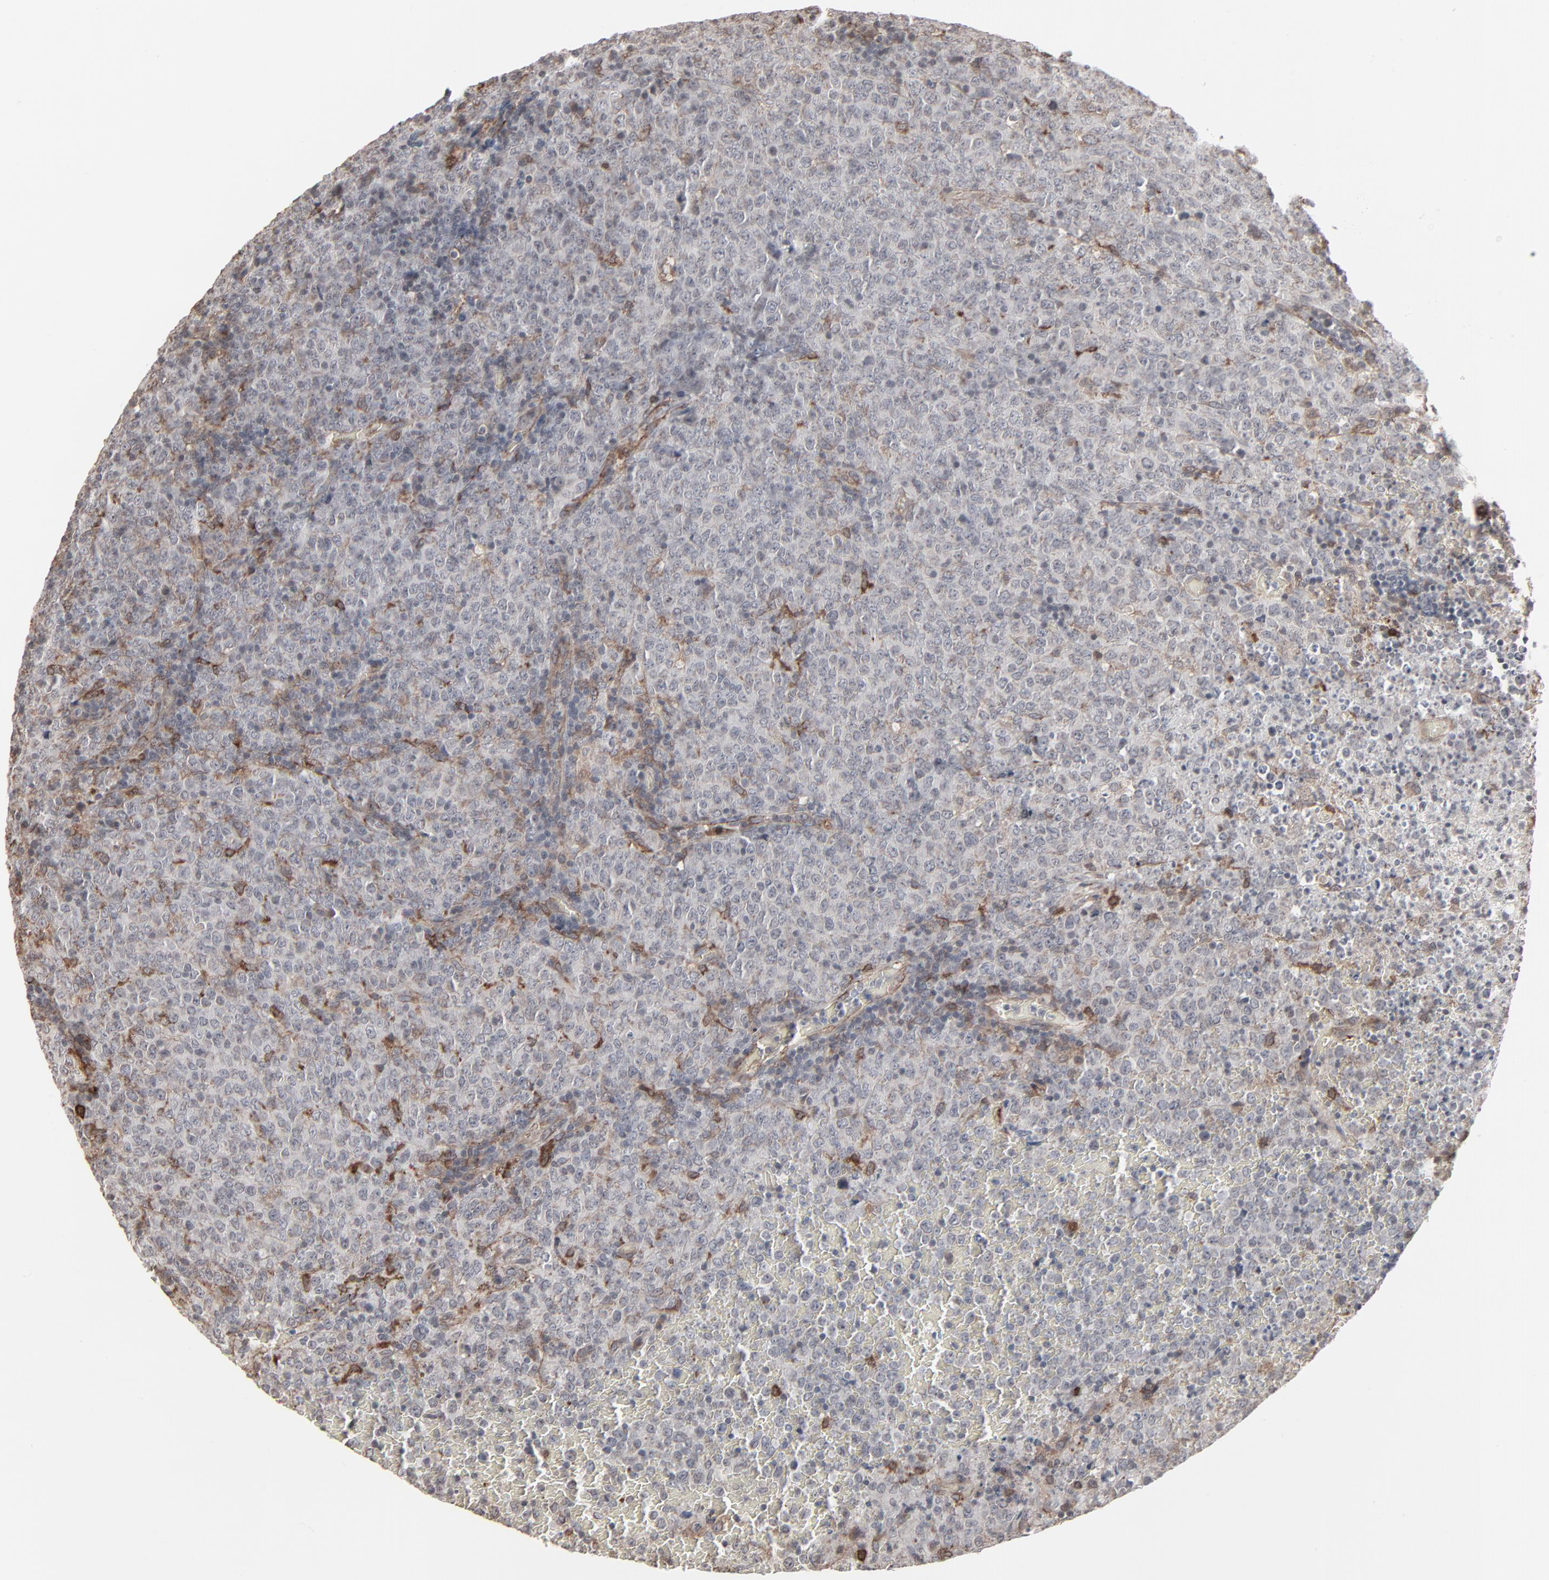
{"staining": {"intensity": "weak", "quantity": "<25%", "location": "cytoplasmic/membranous"}, "tissue": "lymphoma", "cell_type": "Tumor cells", "image_type": "cancer", "snomed": [{"axis": "morphology", "description": "Malignant lymphoma, non-Hodgkin's type, High grade"}, {"axis": "topography", "description": "Tonsil"}], "caption": "There is no significant expression in tumor cells of lymphoma.", "gene": "CTNND1", "patient": {"sex": "female", "age": 36}}